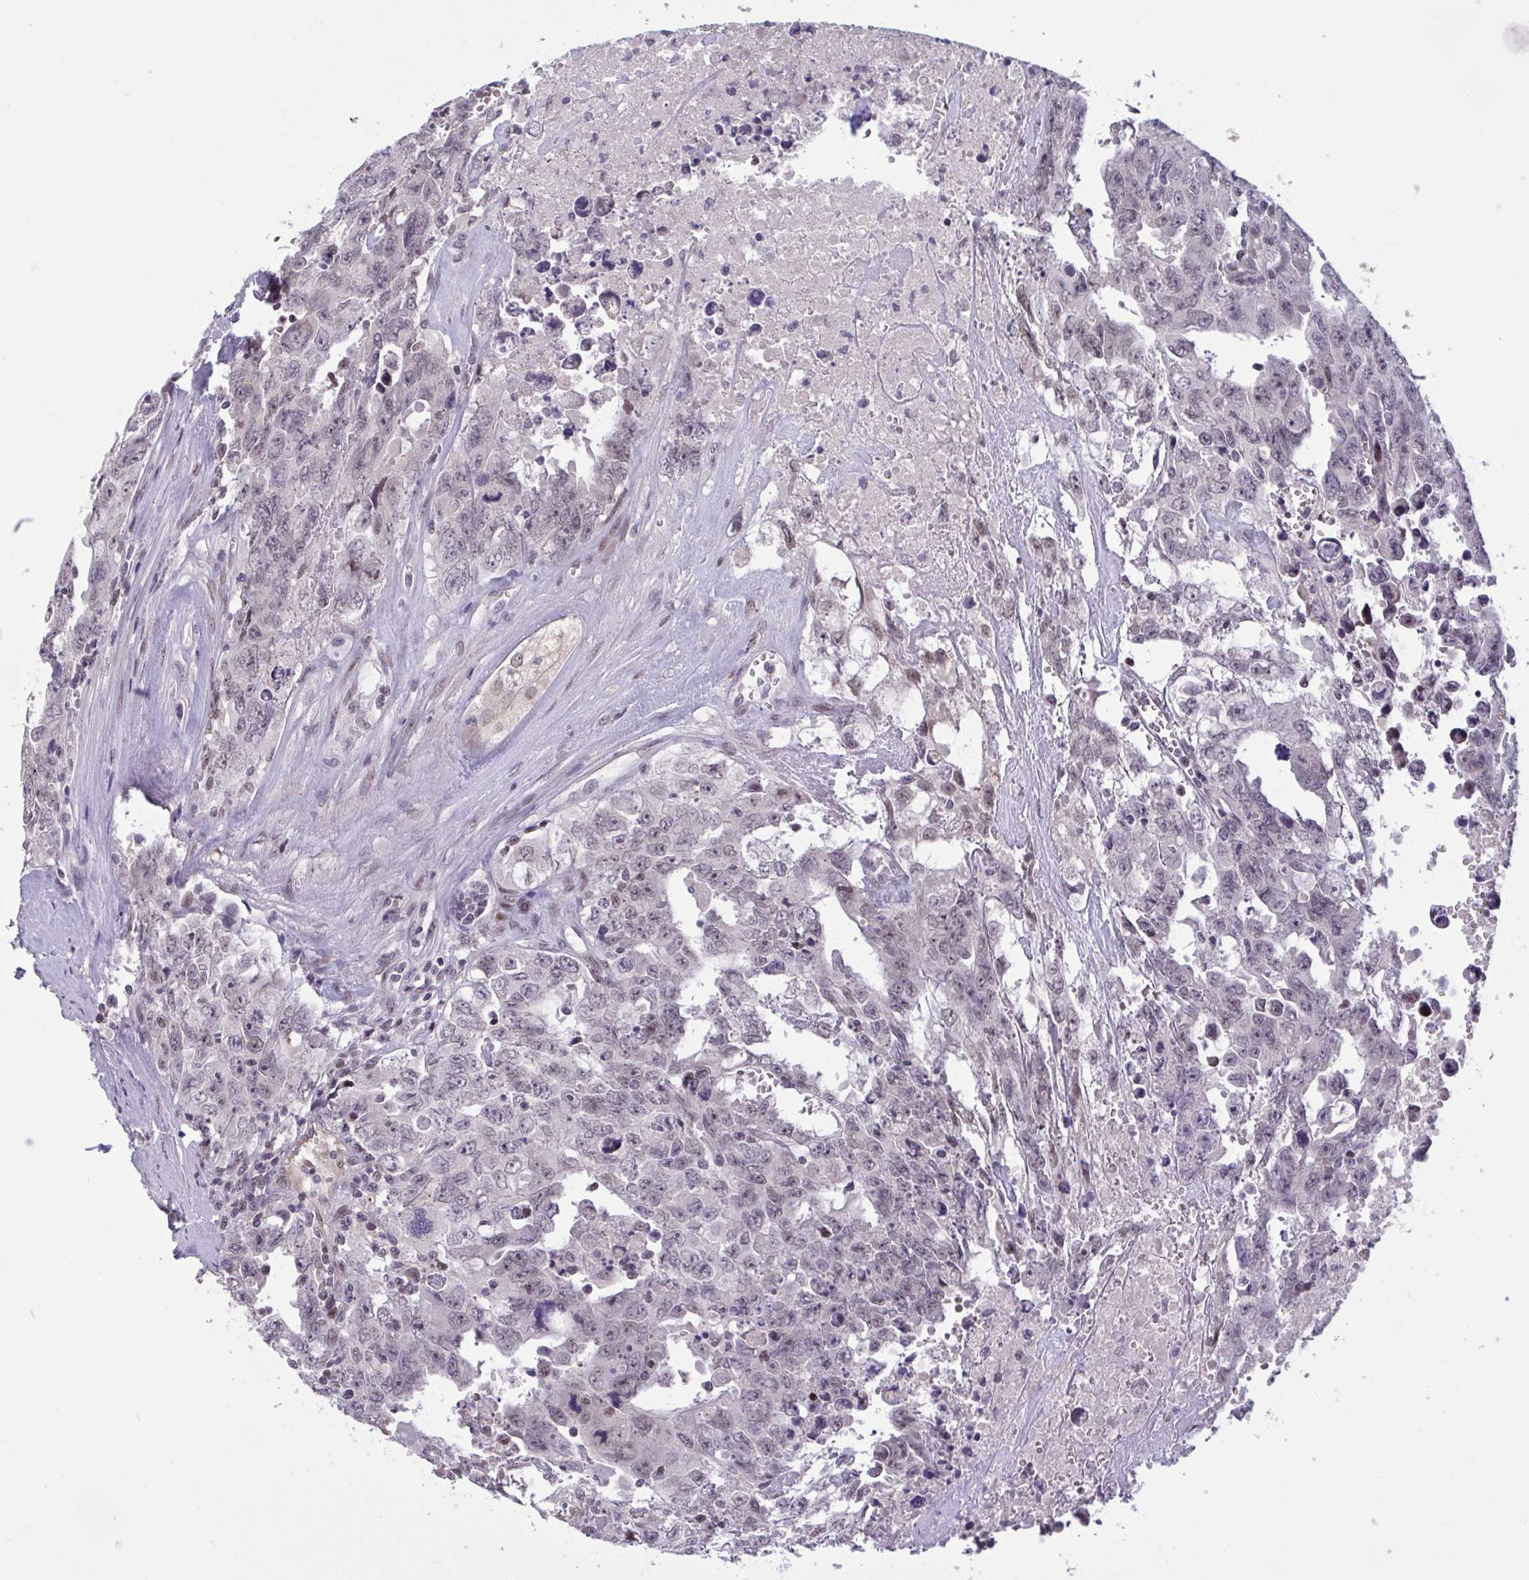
{"staining": {"intensity": "weak", "quantity": "<25%", "location": "nuclear"}, "tissue": "testis cancer", "cell_type": "Tumor cells", "image_type": "cancer", "snomed": [{"axis": "morphology", "description": "Carcinoma, Embryonal, NOS"}, {"axis": "topography", "description": "Testis"}], "caption": "A micrograph of human testis embryonal carcinoma is negative for staining in tumor cells. Brightfield microscopy of immunohistochemistry (IHC) stained with DAB (3,3'-diaminobenzidine) (brown) and hematoxylin (blue), captured at high magnification.", "gene": "ZNF414", "patient": {"sex": "male", "age": 24}}